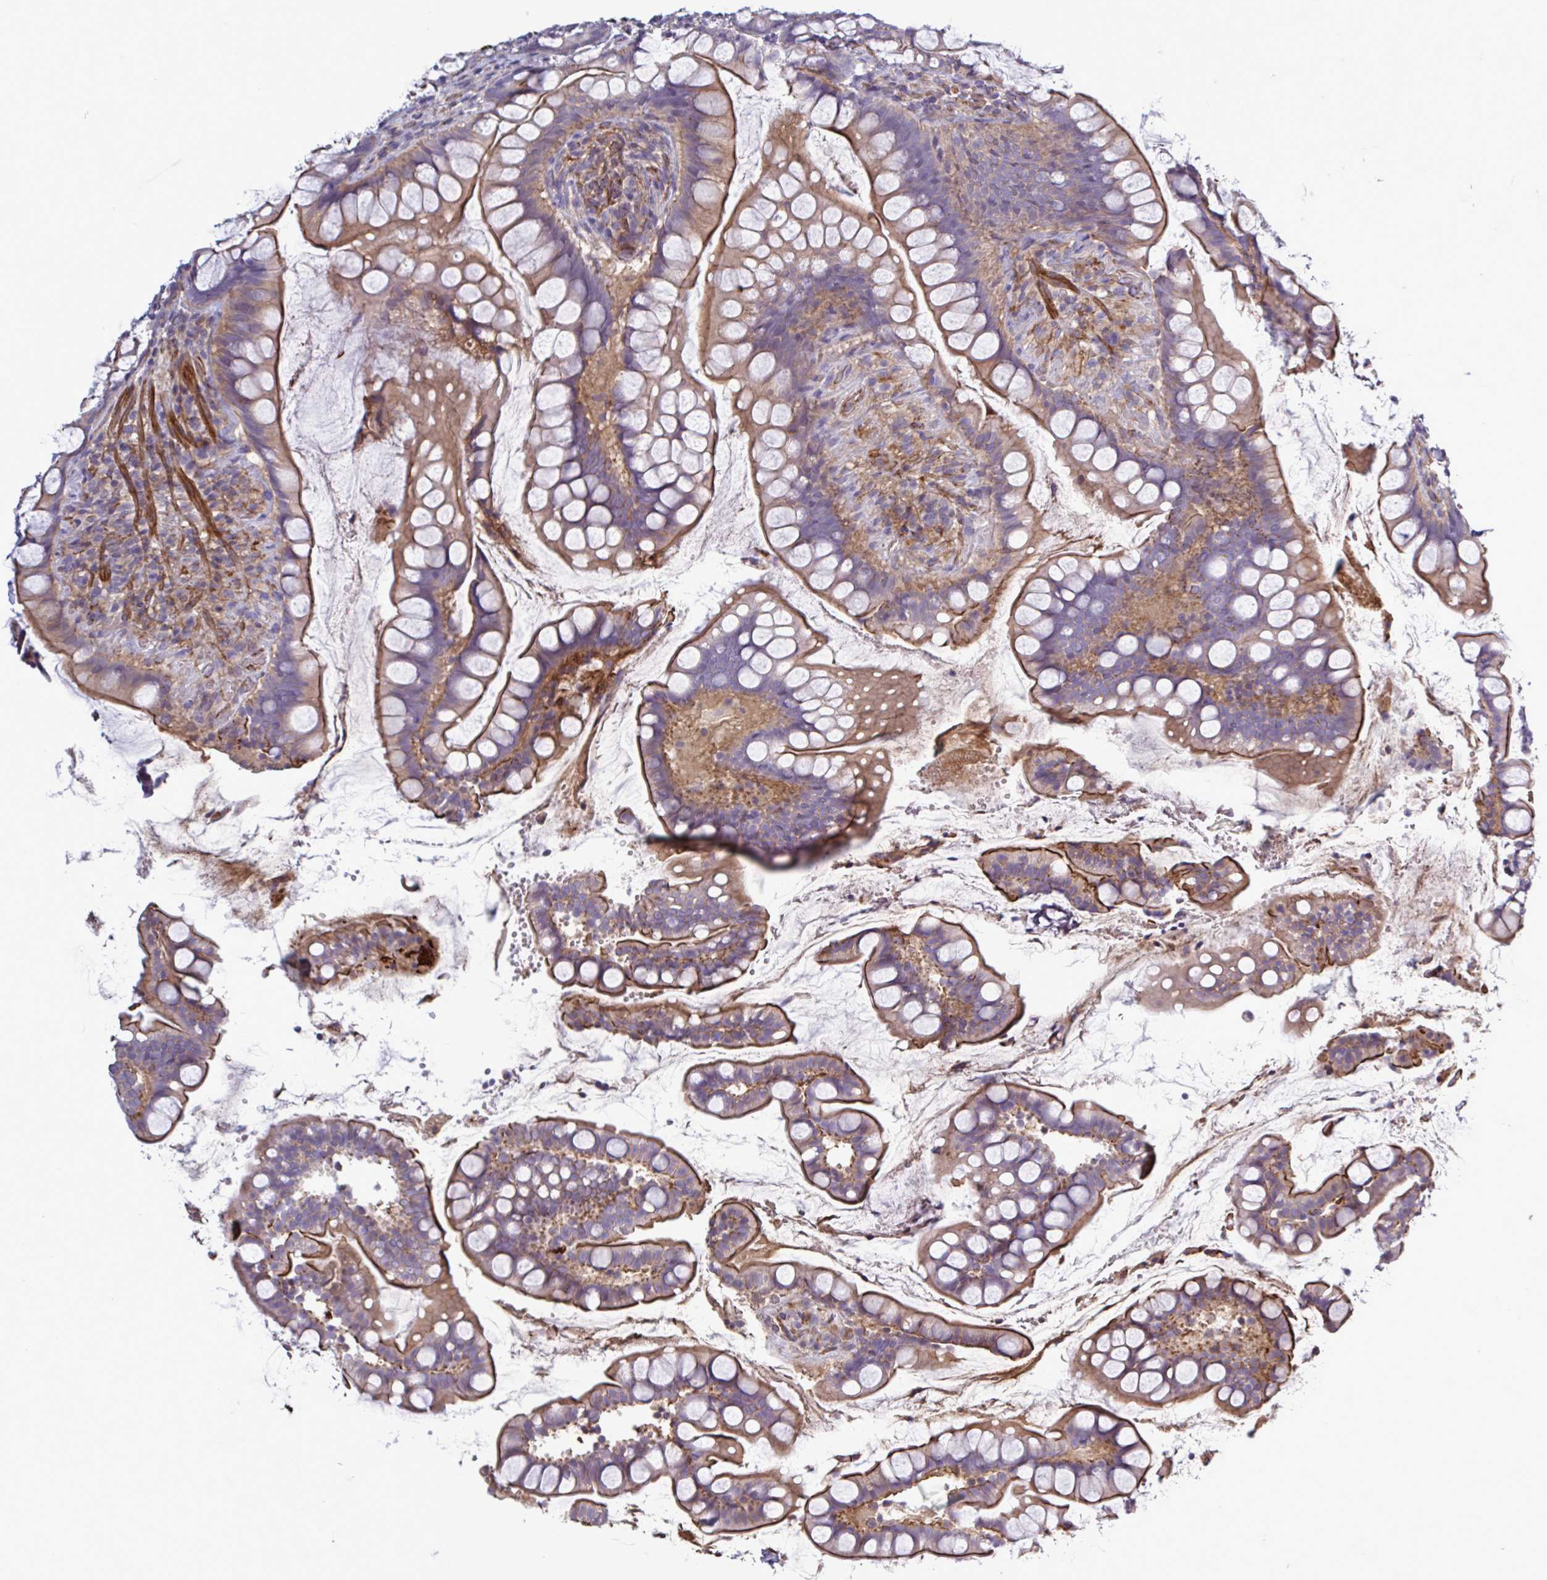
{"staining": {"intensity": "moderate", "quantity": "25%-75%", "location": "cytoplasmic/membranous"}, "tissue": "small intestine", "cell_type": "Glandular cells", "image_type": "normal", "snomed": [{"axis": "morphology", "description": "Normal tissue, NOS"}, {"axis": "topography", "description": "Small intestine"}], "caption": "Brown immunohistochemical staining in normal small intestine exhibits moderate cytoplasmic/membranous staining in approximately 25%-75% of glandular cells.", "gene": "SHISA7", "patient": {"sex": "male", "age": 70}}